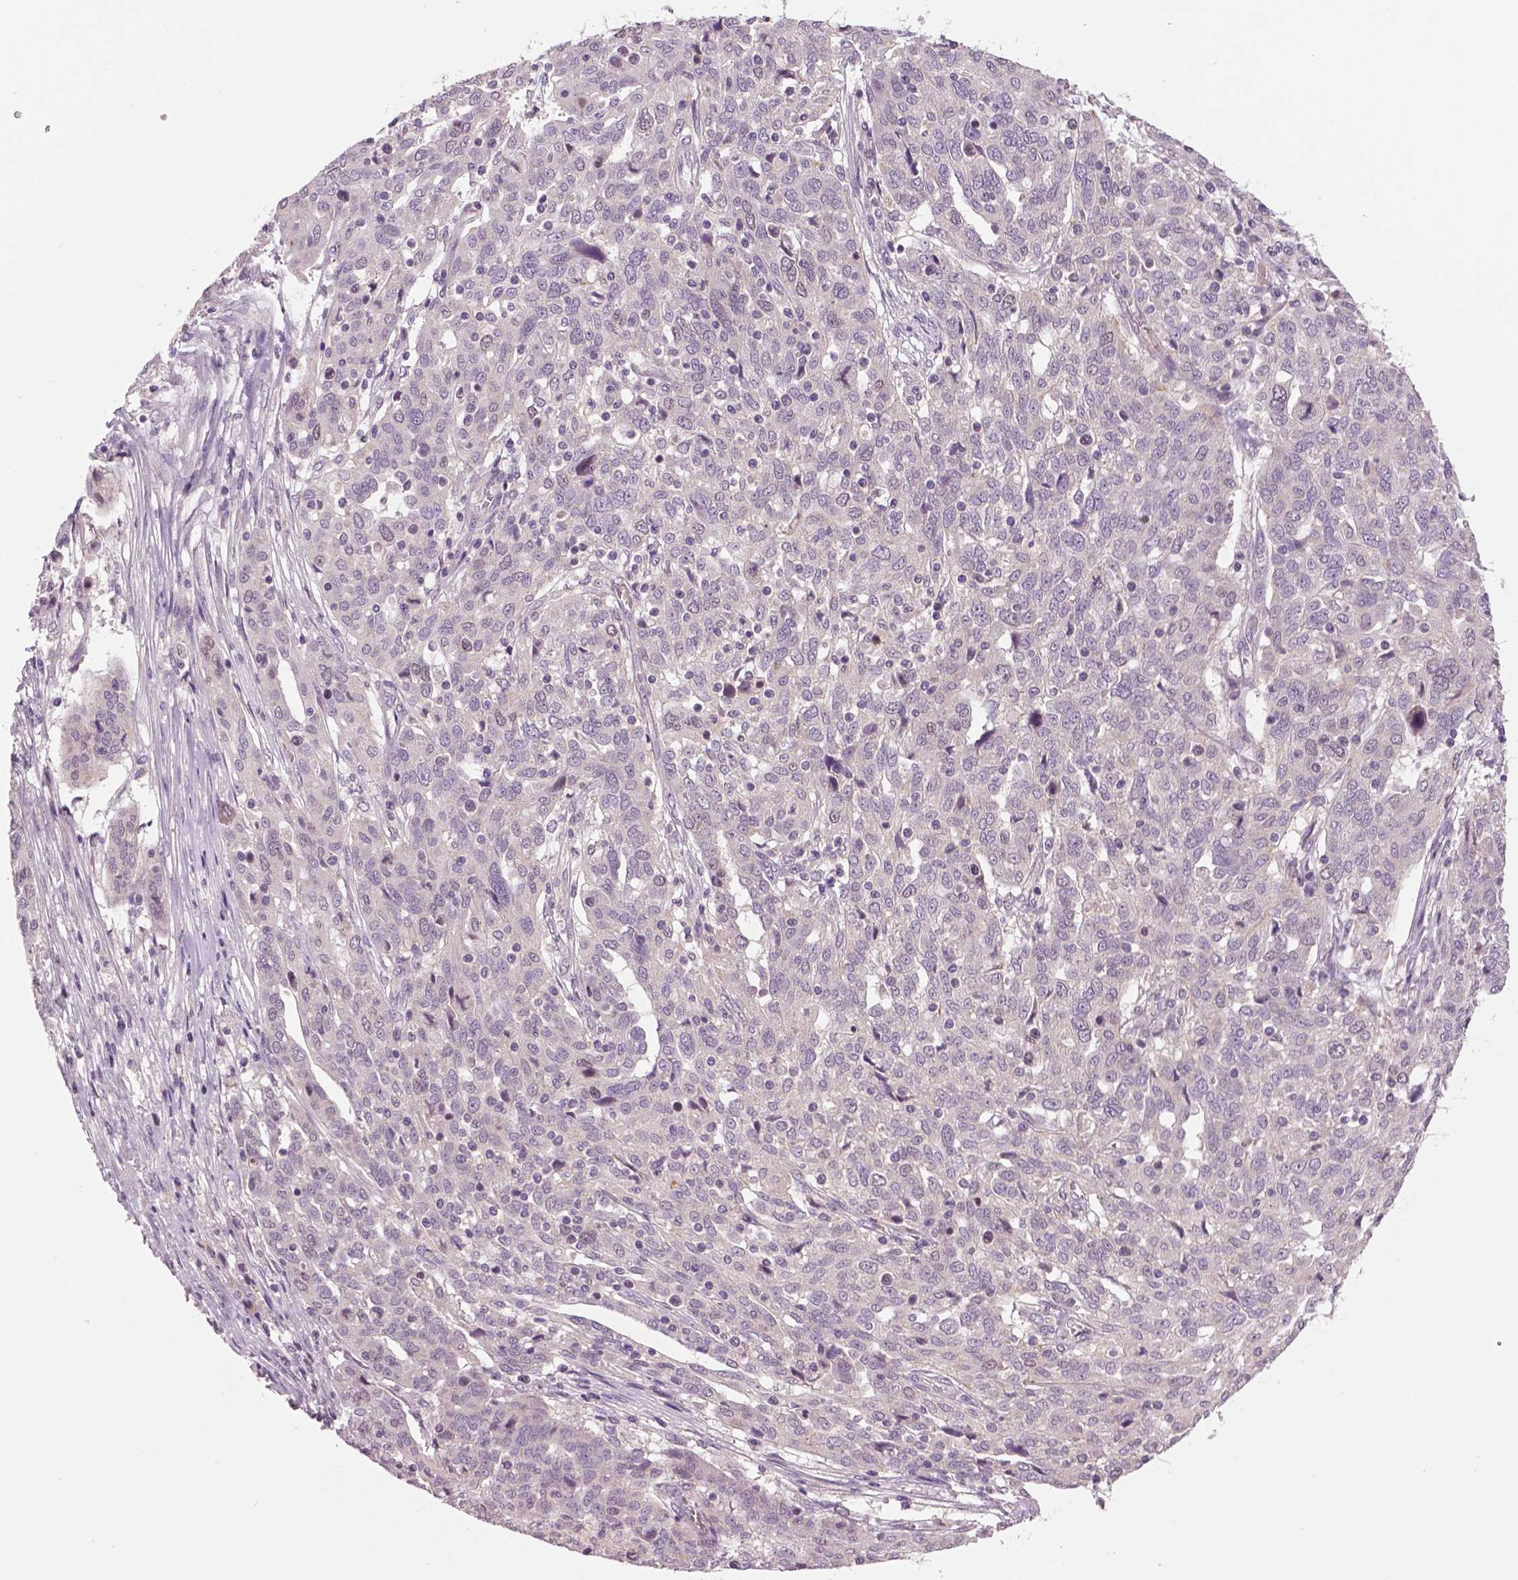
{"staining": {"intensity": "weak", "quantity": "<25%", "location": "nuclear"}, "tissue": "ovarian cancer", "cell_type": "Tumor cells", "image_type": "cancer", "snomed": [{"axis": "morphology", "description": "Cystadenocarcinoma, serous, NOS"}, {"axis": "topography", "description": "Ovary"}], "caption": "Ovarian cancer was stained to show a protein in brown. There is no significant staining in tumor cells.", "gene": "MKI67", "patient": {"sex": "female", "age": 67}}